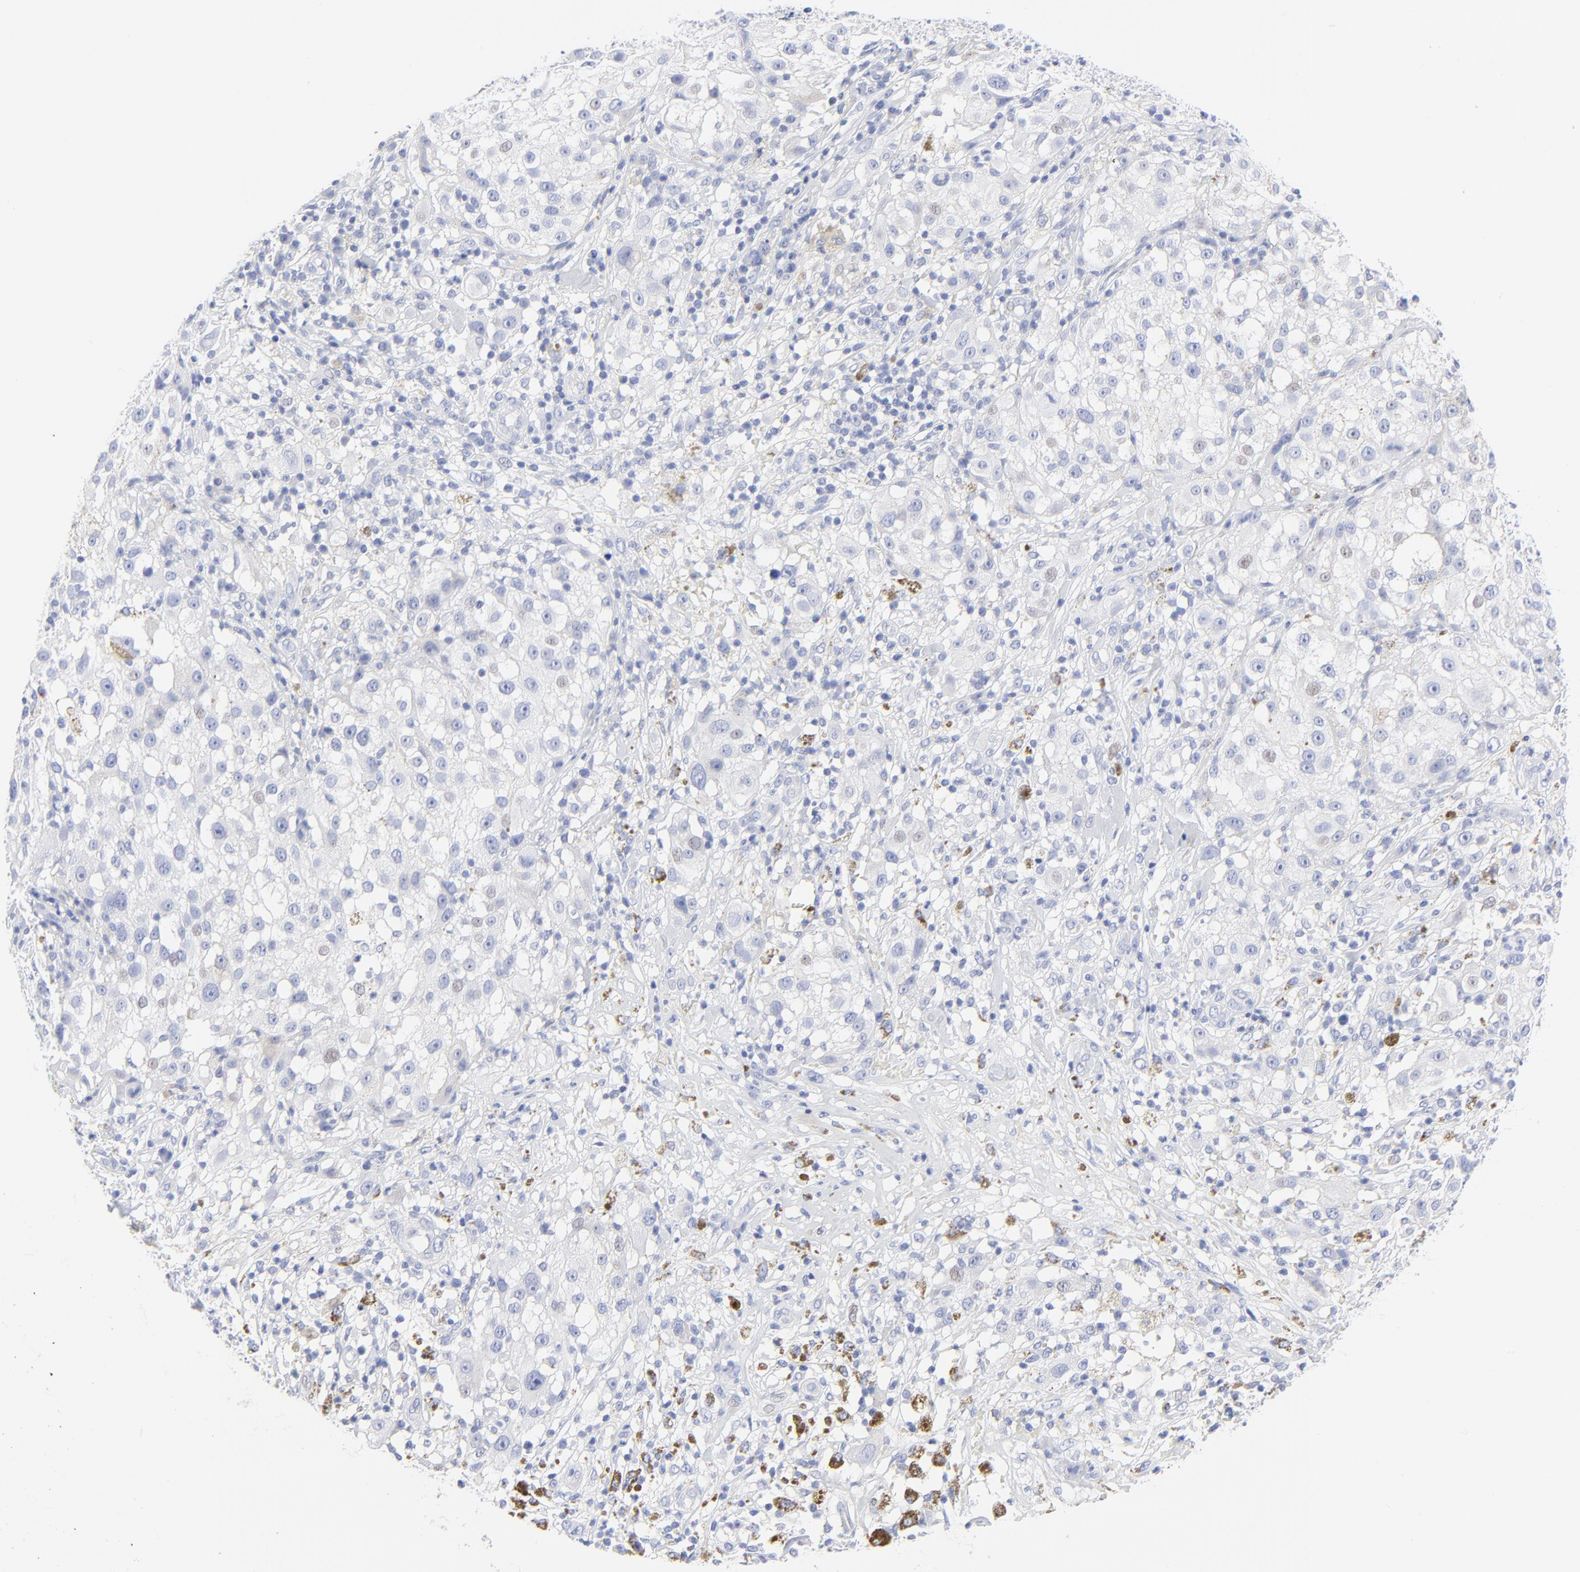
{"staining": {"intensity": "weak", "quantity": "<25%", "location": "nuclear"}, "tissue": "melanoma", "cell_type": "Tumor cells", "image_type": "cancer", "snomed": [{"axis": "morphology", "description": "Necrosis, NOS"}, {"axis": "morphology", "description": "Malignant melanoma, NOS"}, {"axis": "topography", "description": "Skin"}], "caption": "IHC histopathology image of human malignant melanoma stained for a protein (brown), which demonstrates no expression in tumor cells.", "gene": "PSD3", "patient": {"sex": "female", "age": 87}}